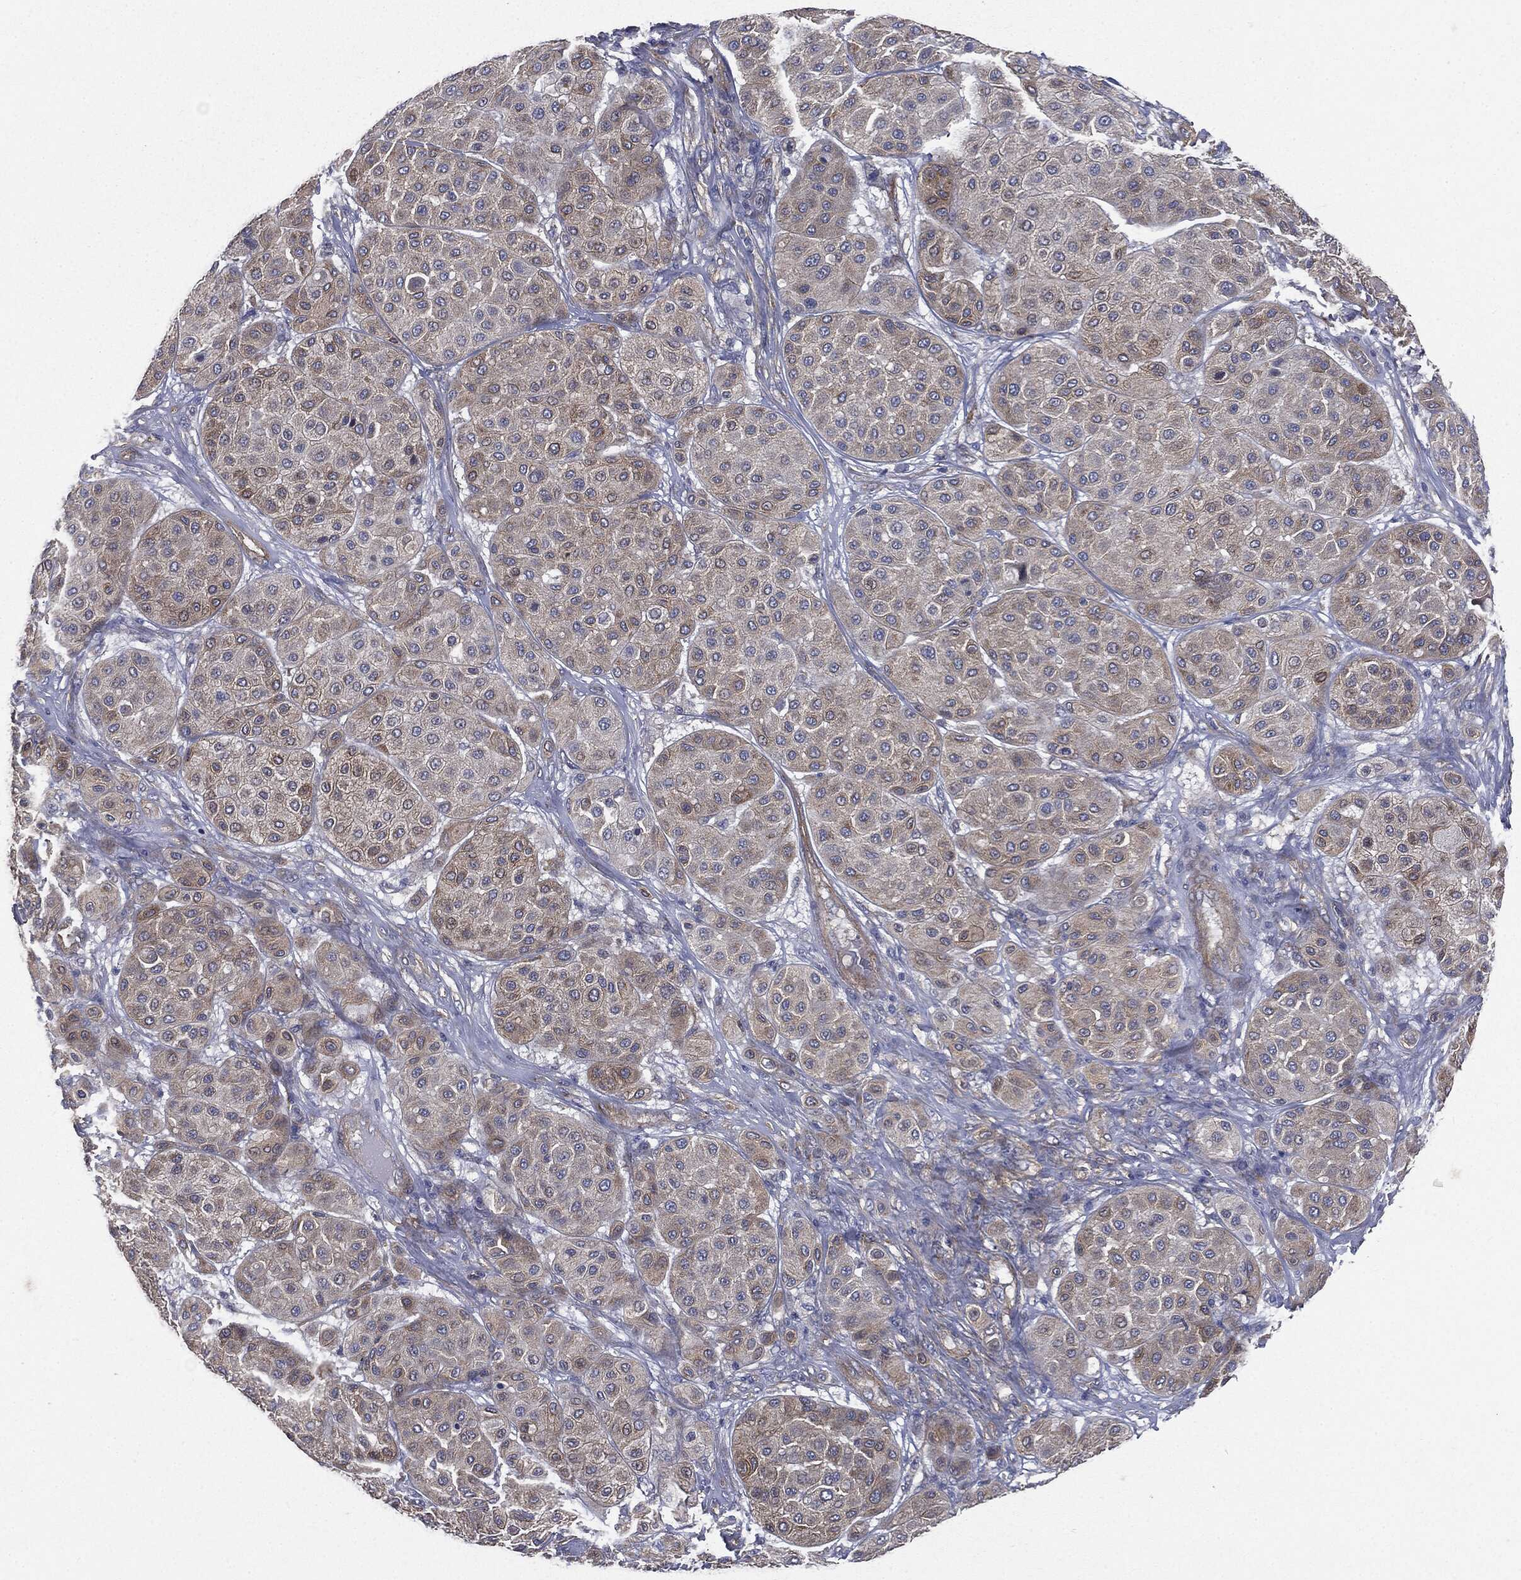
{"staining": {"intensity": "weak", "quantity": "25%-75%", "location": "cytoplasmic/membranous"}, "tissue": "melanoma", "cell_type": "Tumor cells", "image_type": "cancer", "snomed": [{"axis": "morphology", "description": "Malignant melanoma, Metastatic site"}, {"axis": "topography", "description": "Smooth muscle"}], "caption": "The micrograph exhibits immunohistochemical staining of malignant melanoma (metastatic site). There is weak cytoplasmic/membranous staining is identified in approximately 25%-75% of tumor cells. (DAB (3,3'-diaminobenzidine) IHC, brown staining for protein, blue staining for nuclei).", "gene": "EPS15L1", "patient": {"sex": "male", "age": 41}}